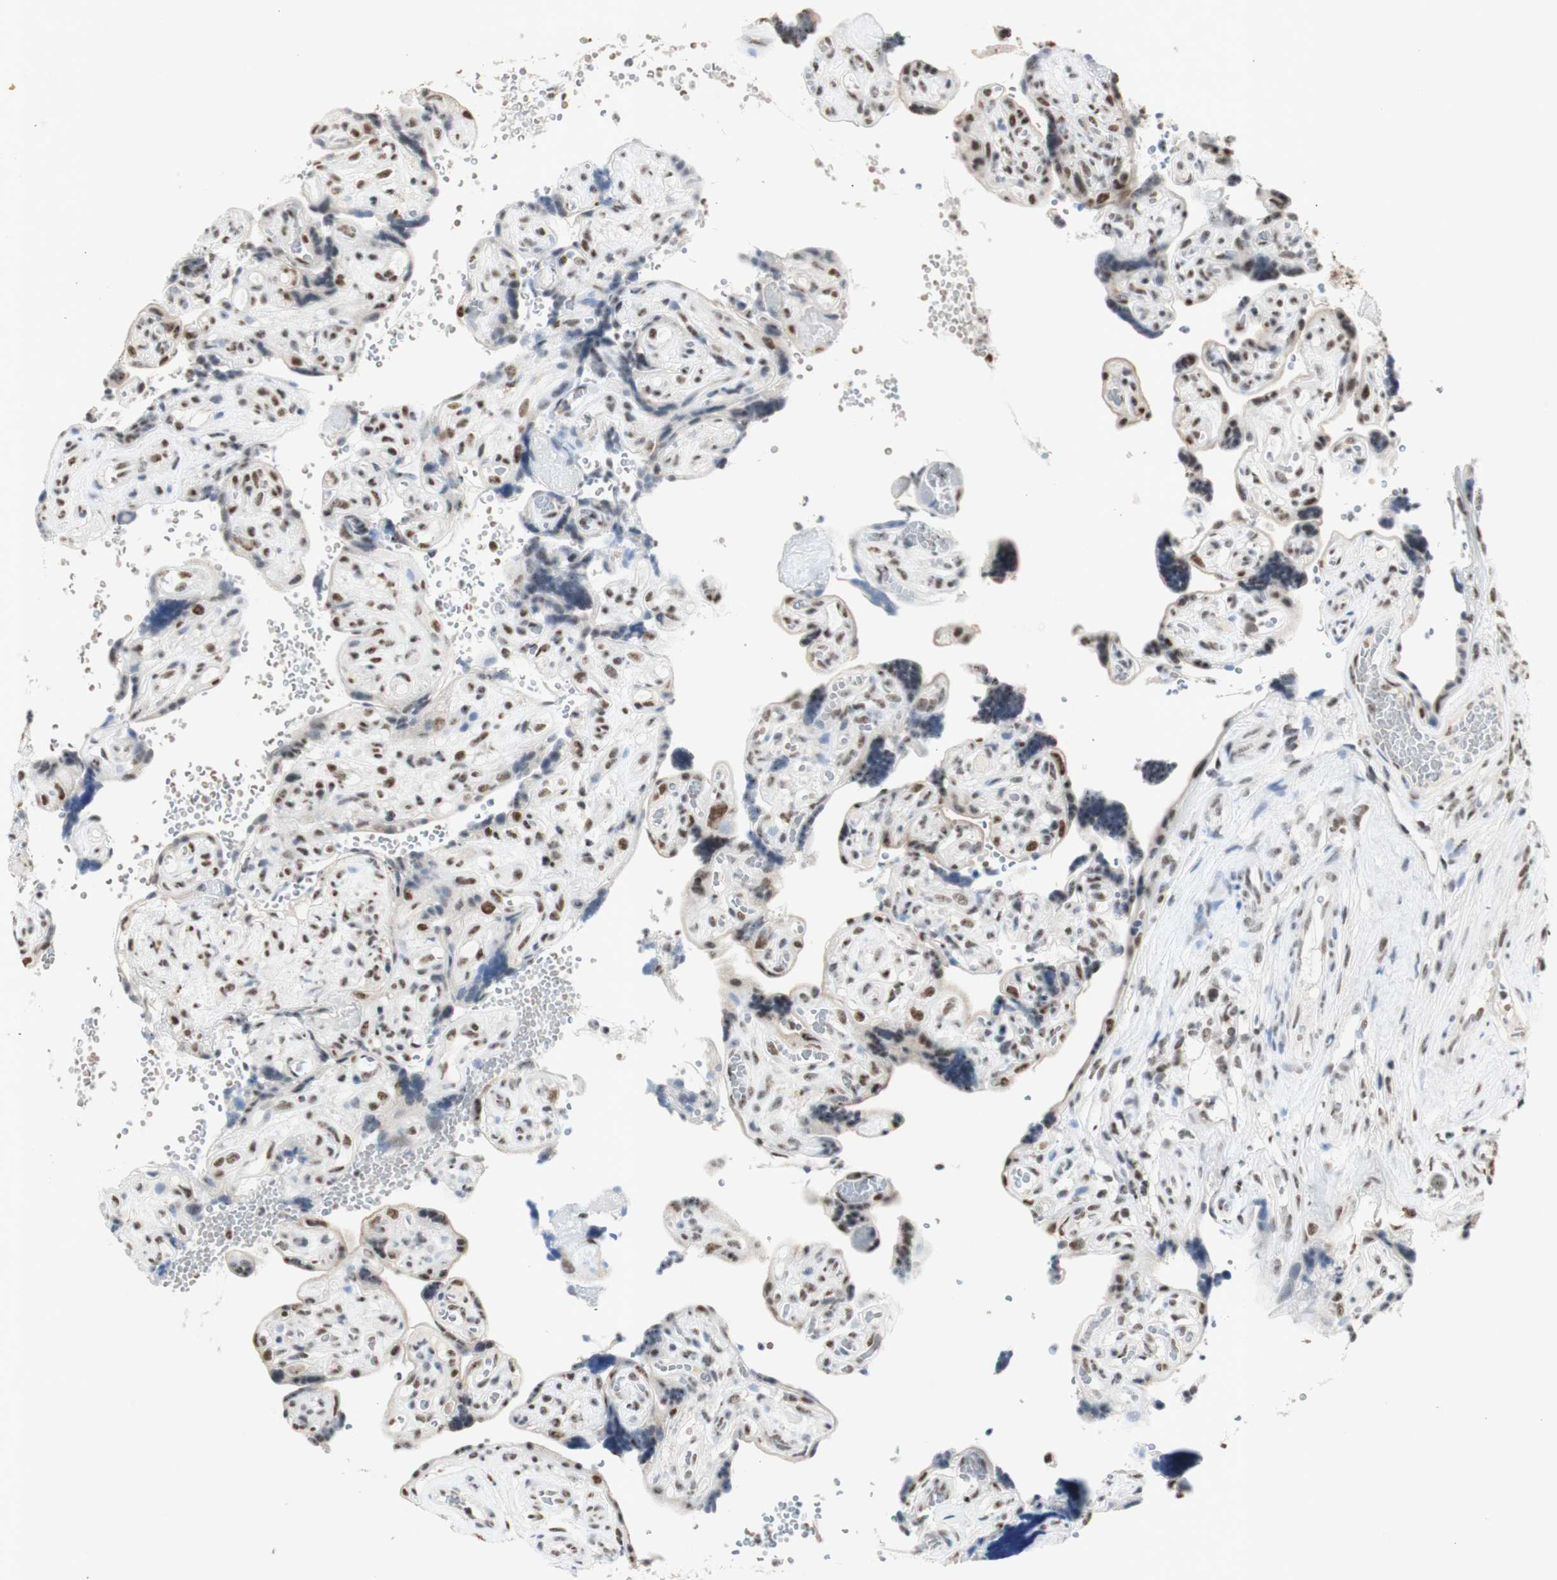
{"staining": {"intensity": "strong", "quantity": ">75%", "location": "nuclear"}, "tissue": "placenta", "cell_type": "Trophoblastic cells", "image_type": "normal", "snomed": [{"axis": "morphology", "description": "Normal tissue, NOS"}, {"axis": "topography", "description": "Placenta"}], "caption": "Approximately >75% of trophoblastic cells in normal placenta display strong nuclear protein staining as visualized by brown immunohistochemical staining.", "gene": "SNRPB", "patient": {"sex": "female", "age": 30}}